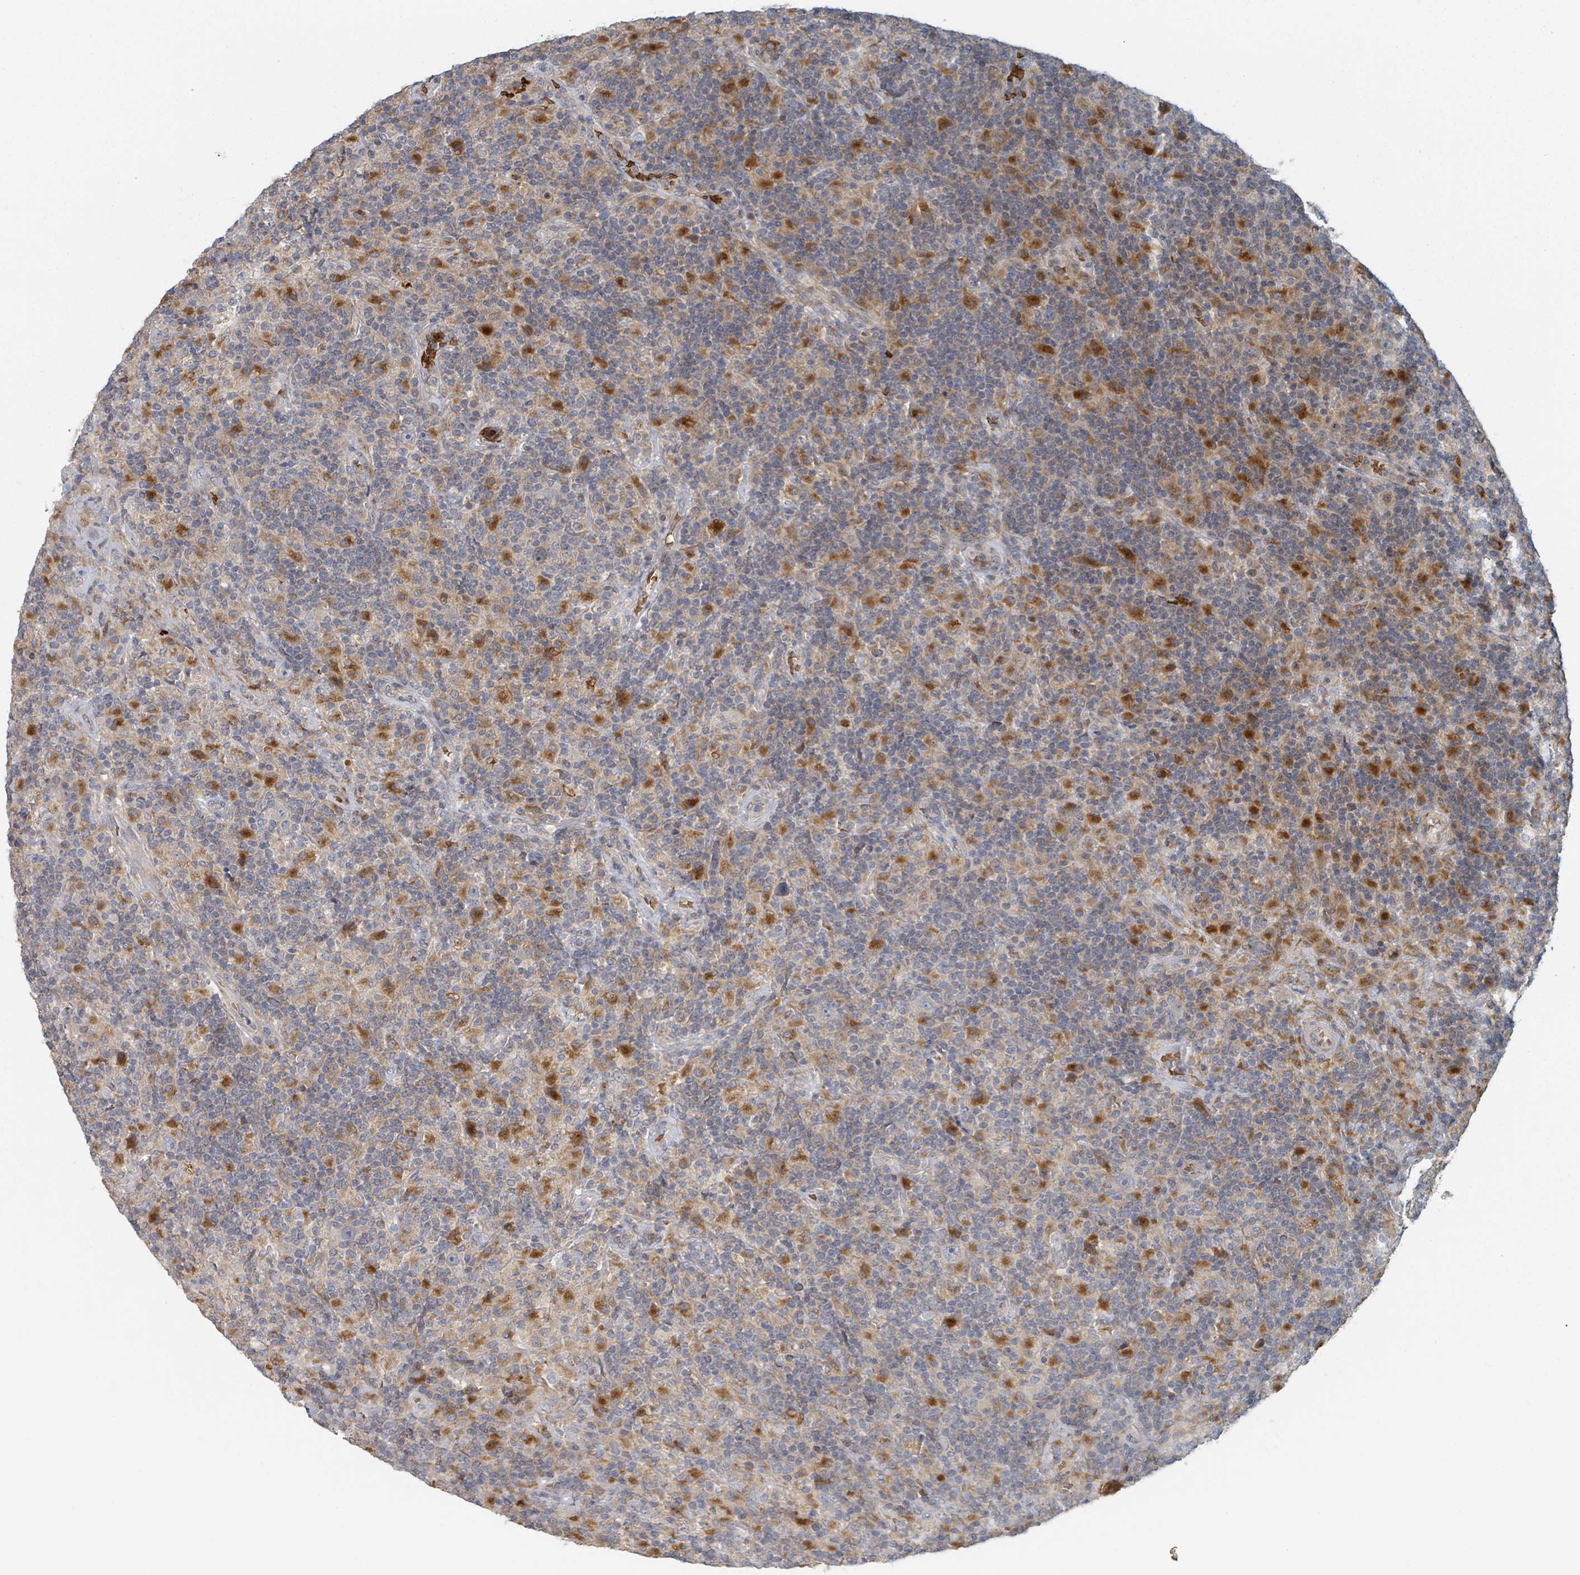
{"staining": {"intensity": "negative", "quantity": "none", "location": "none"}, "tissue": "lymphoma", "cell_type": "Tumor cells", "image_type": "cancer", "snomed": [{"axis": "morphology", "description": "Hodgkin's disease, NOS"}, {"axis": "topography", "description": "Lymph node"}], "caption": "There is no significant positivity in tumor cells of lymphoma. The staining is performed using DAB brown chromogen with nuclei counter-stained in using hematoxylin.", "gene": "TRPC4AP", "patient": {"sex": "male", "age": 70}}